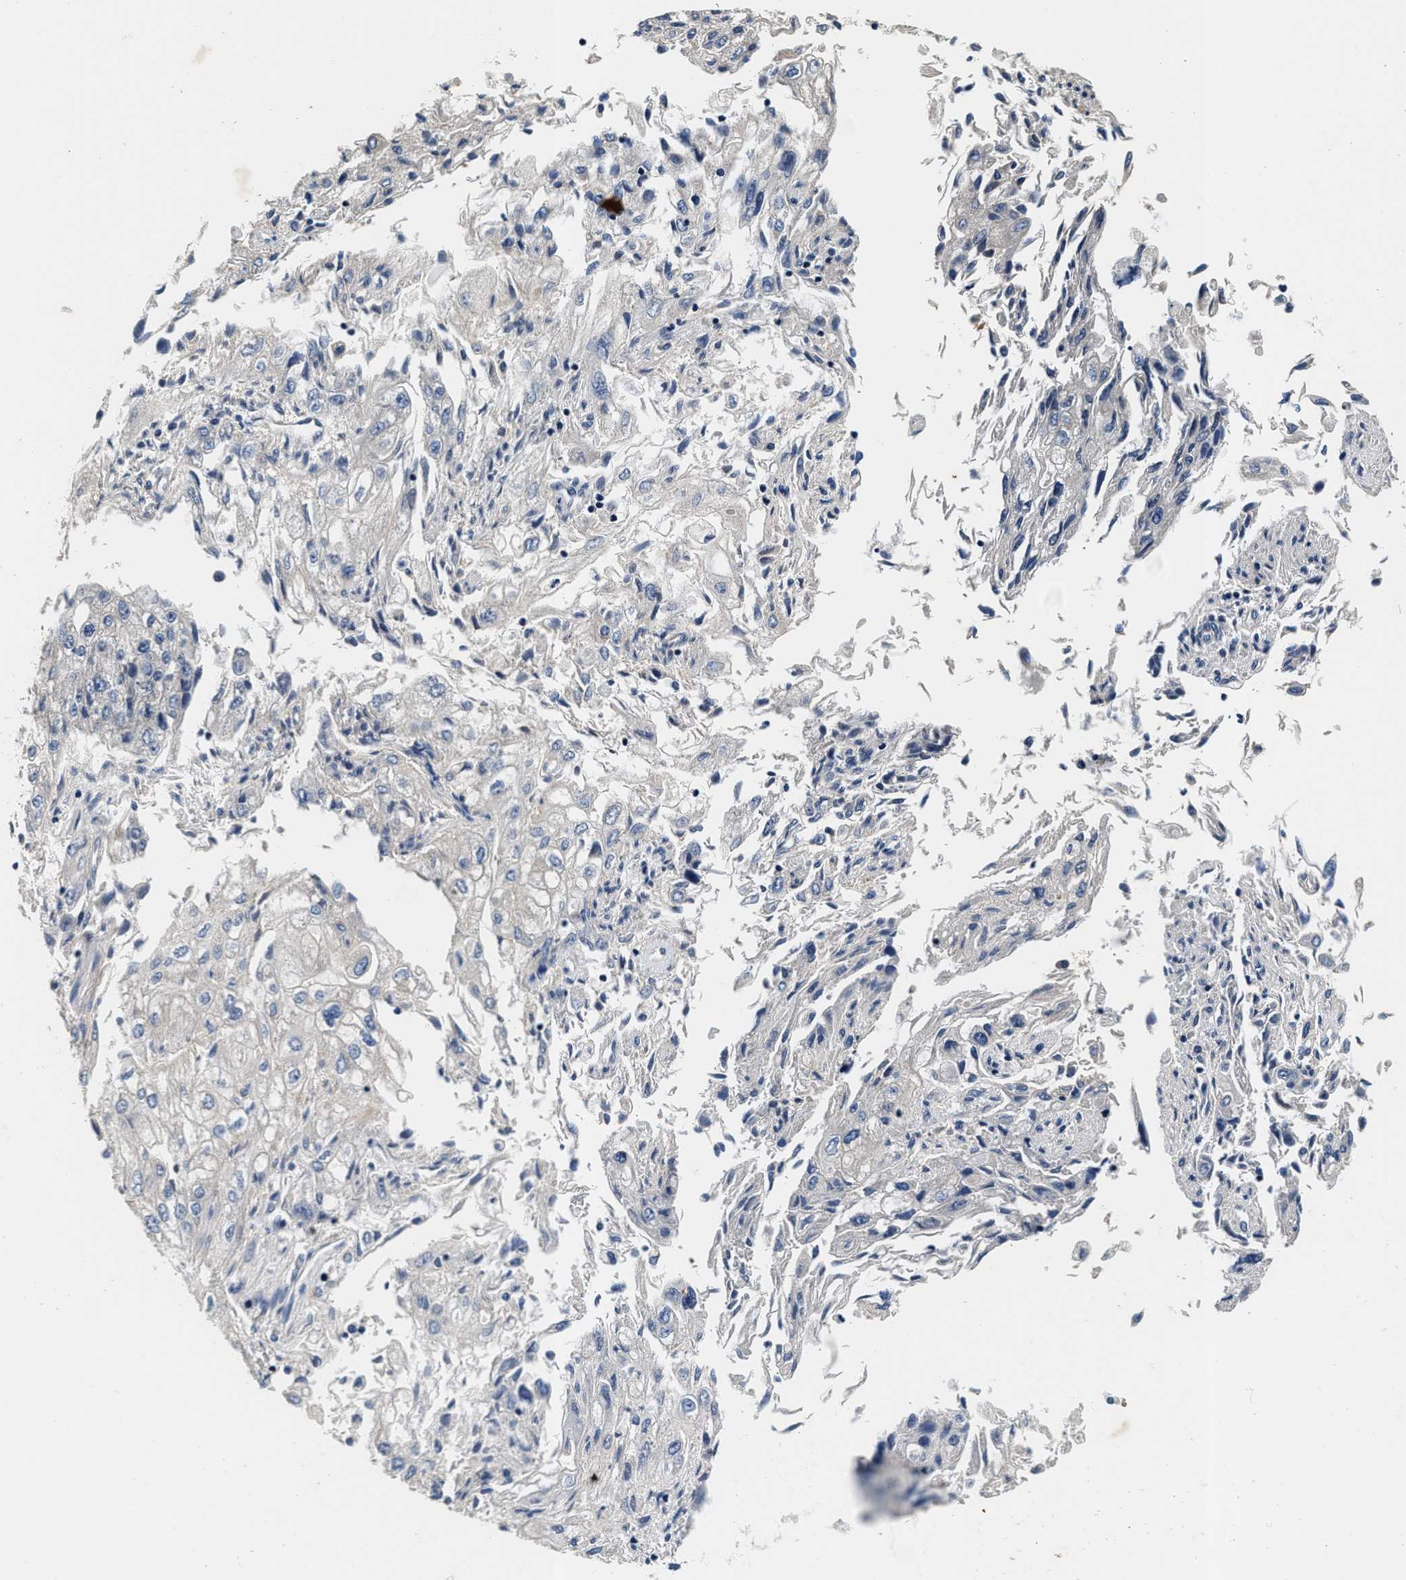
{"staining": {"intensity": "negative", "quantity": "none", "location": "none"}, "tissue": "endometrial cancer", "cell_type": "Tumor cells", "image_type": "cancer", "snomed": [{"axis": "morphology", "description": "Adenocarcinoma, NOS"}, {"axis": "topography", "description": "Endometrium"}], "caption": "DAB (3,3'-diaminobenzidine) immunohistochemical staining of human endometrial cancer (adenocarcinoma) demonstrates no significant positivity in tumor cells. (DAB immunohistochemistry with hematoxylin counter stain).", "gene": "ANKIB1", "patient": {"sex": "female", "age": 49}}